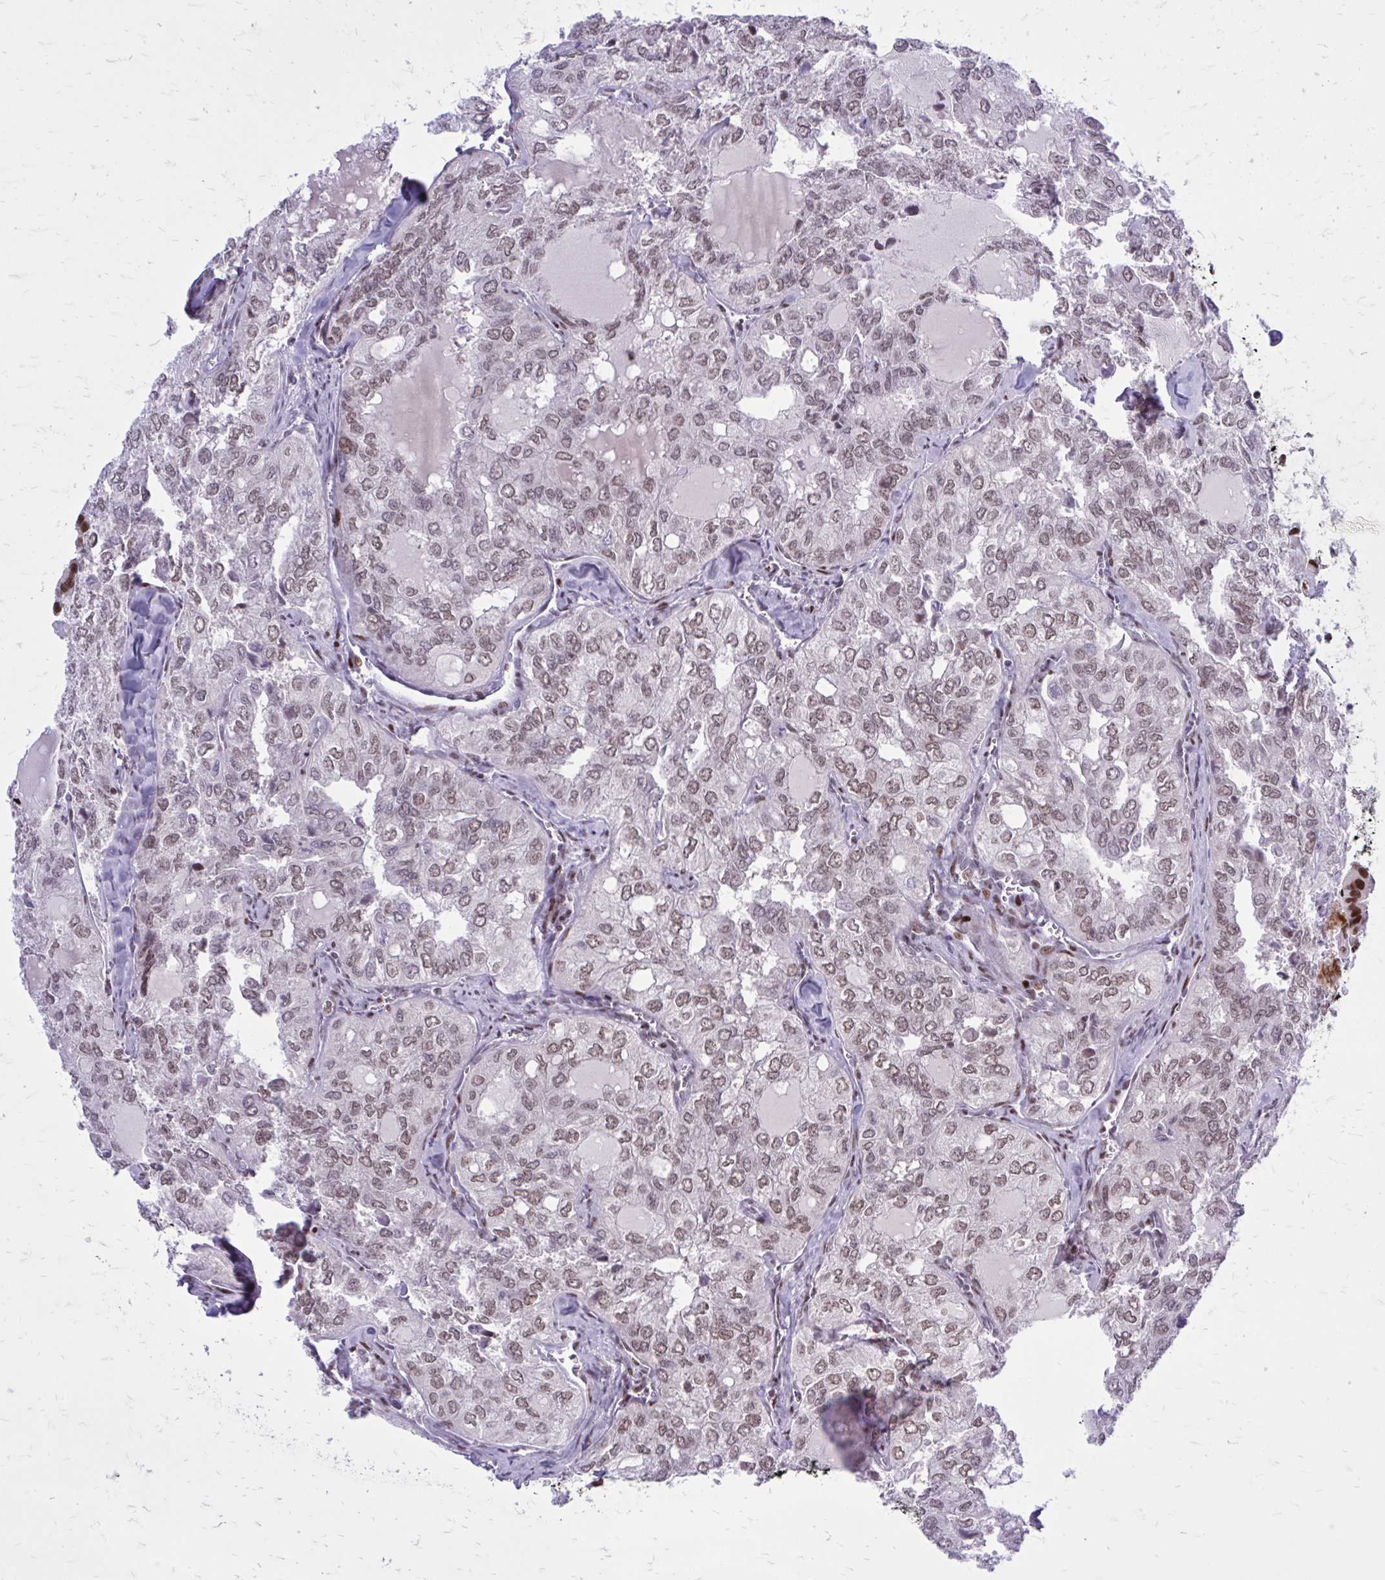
{"staining": {"intensity": "weak", "quantity": "25%-75%", "location": "nuclear"}, "tissue": "thyroid cancer", "cell_type": "Tumor cells", "image_type": "cancer", "snomed": [{"axis": "morphology", "description": "Follicular adenoma carcinoma, NOS"}, {"axis": "topography", "description": "Thyroid gland"}], "caption": "Brown immunohistochemical staining in human thyroid follicular adenoma carcinoma reveals weak nuclear expression in about 25%-75% of tumor cells.", "gene": "PSME4", "patient": {"sex": "male", "age": 75}}